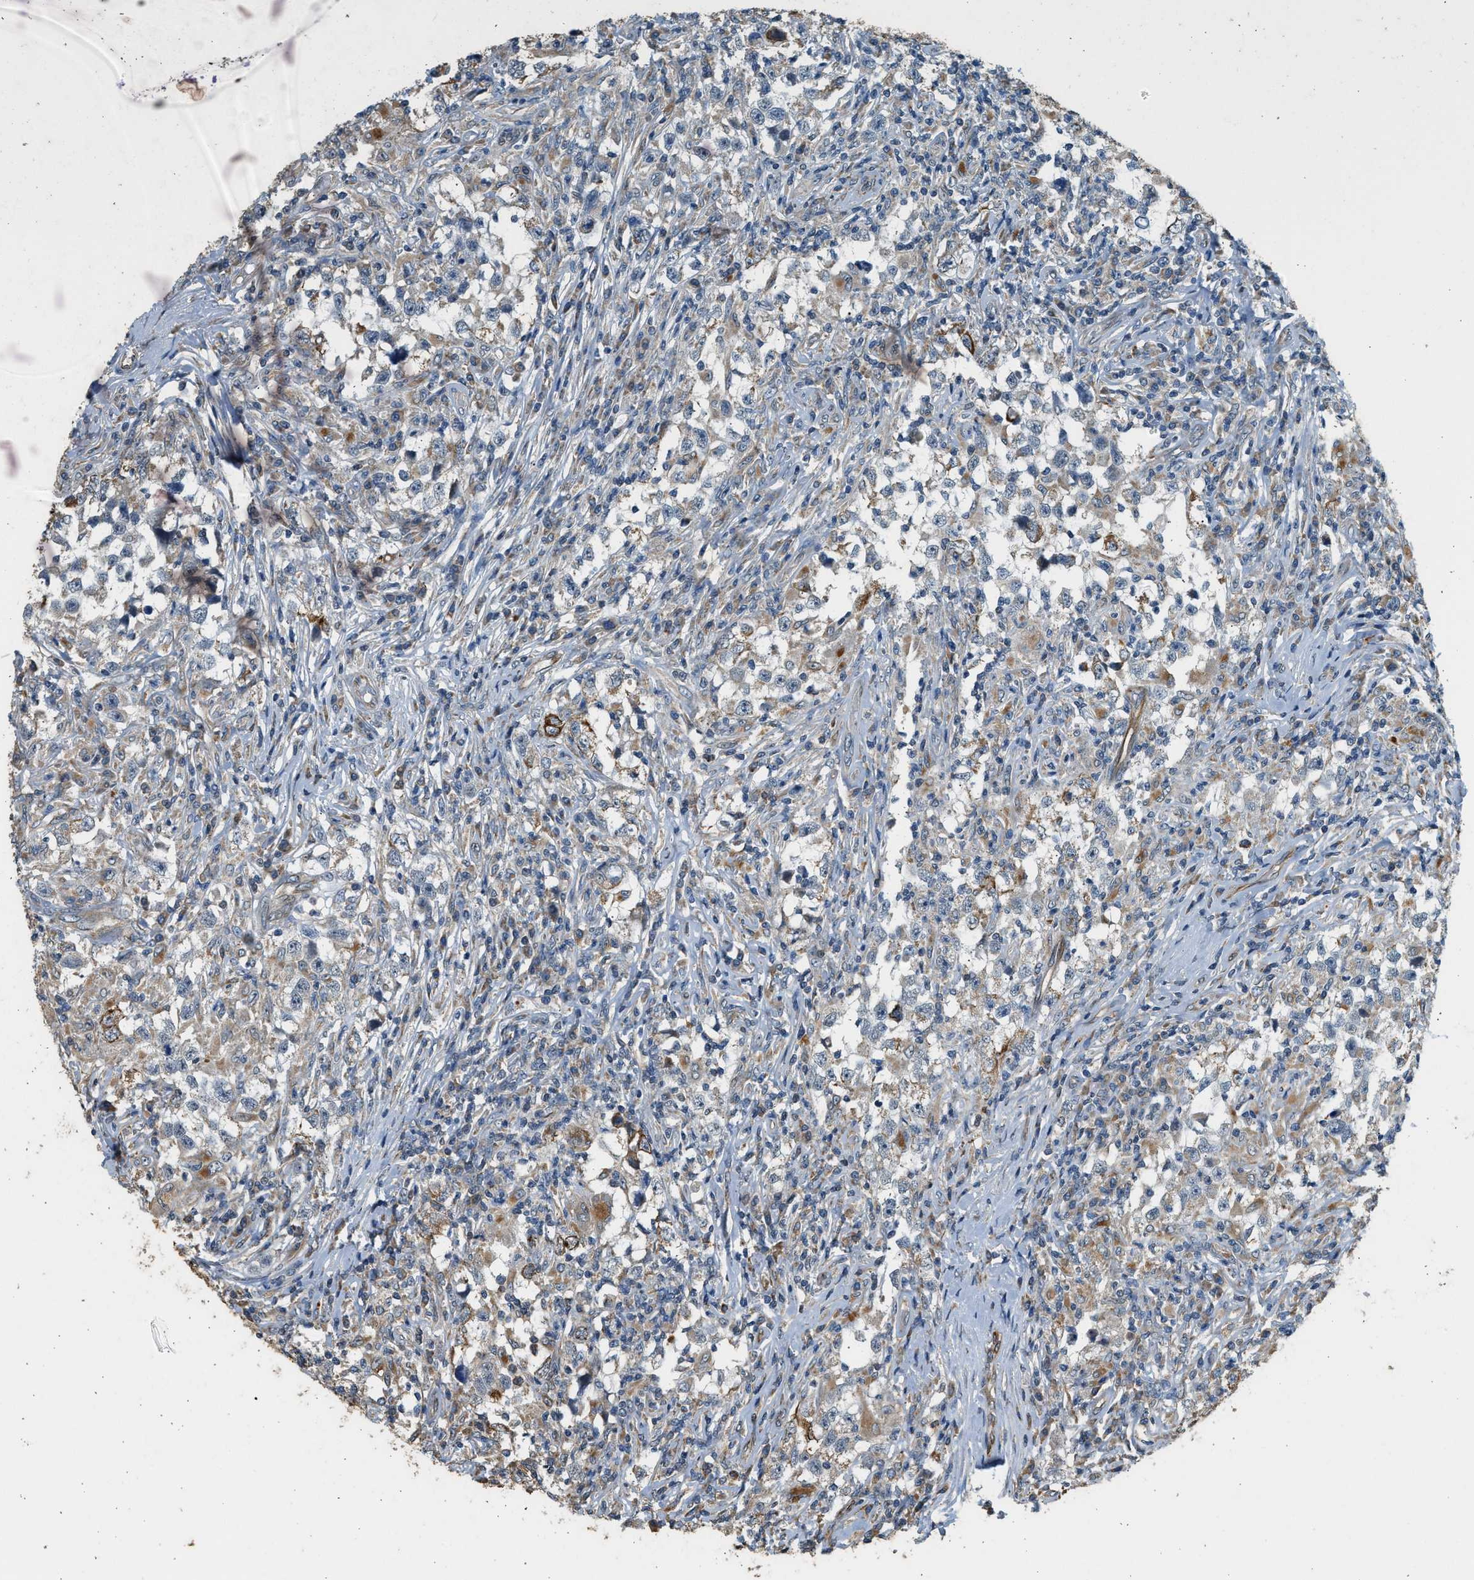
{"staining": {"intensity": "weak", "quantity": ">75%", "location": "cytoplasmic/membranous"}, "tissue": "testis cancer", "cell_type": "Tumor cells", "image_type": "cancer", "snomed": [{"axis": "morphology", "description": "Carcinoma, Embryonal, NOS"}, {"axis": "topography", "description": "Testis"}], "caption": "Immunohistochemical staining of testis embryonal carcinoma exhibits low levels of weak cytoplasmic/membranous expression in approximately >75% of tumor cells. (DAB (3,3'-diaminobenzidine) IHC, brown staining for protein, blue staining for nuclei).", "gene": "PCLO", "patient": {"sex": "male", "age": 21}}